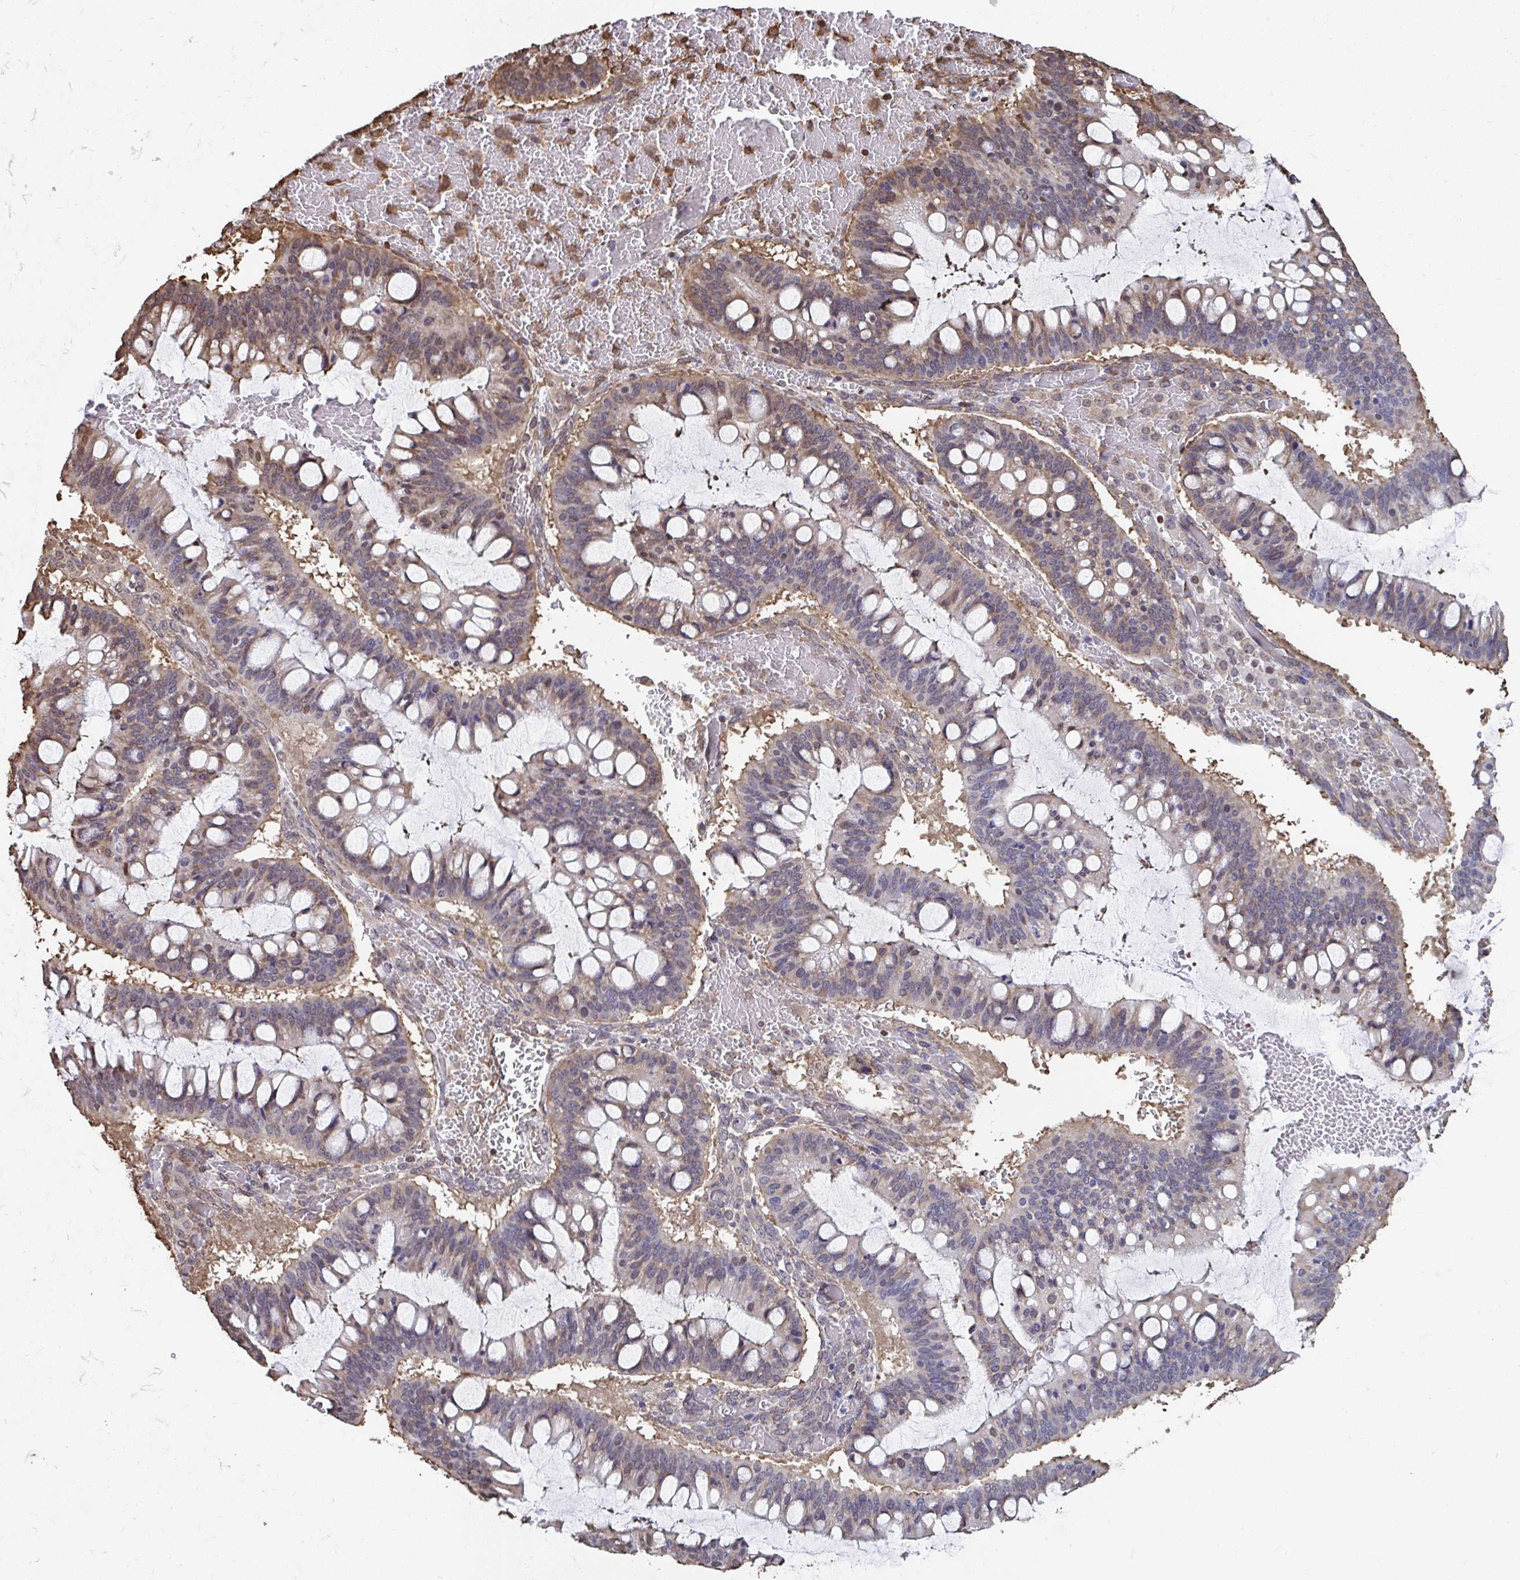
{"staining": {"intensity": "weak", "quantity": "<25%", "location": "cytoplasmic/membranous"}, "tissue": "ovarian cancer", "cell_type": "Tumor cells", "image_type": "cancer", "snomed": [{"axis": "morphology", "description": "Cystadenocarcinoma, mucinous, NOS"}, {"axis": "topography", "description": "Ovary"}], "caption": "IHC of ovarian cancer (mucinous cystadenocarcinoma) reveals no expression in tumor cells. (Brightfield microscopy of DAB IHC at high magnification).", "gene": "SYNCRIP", "patient": {"sex": "female", "age": 73}}